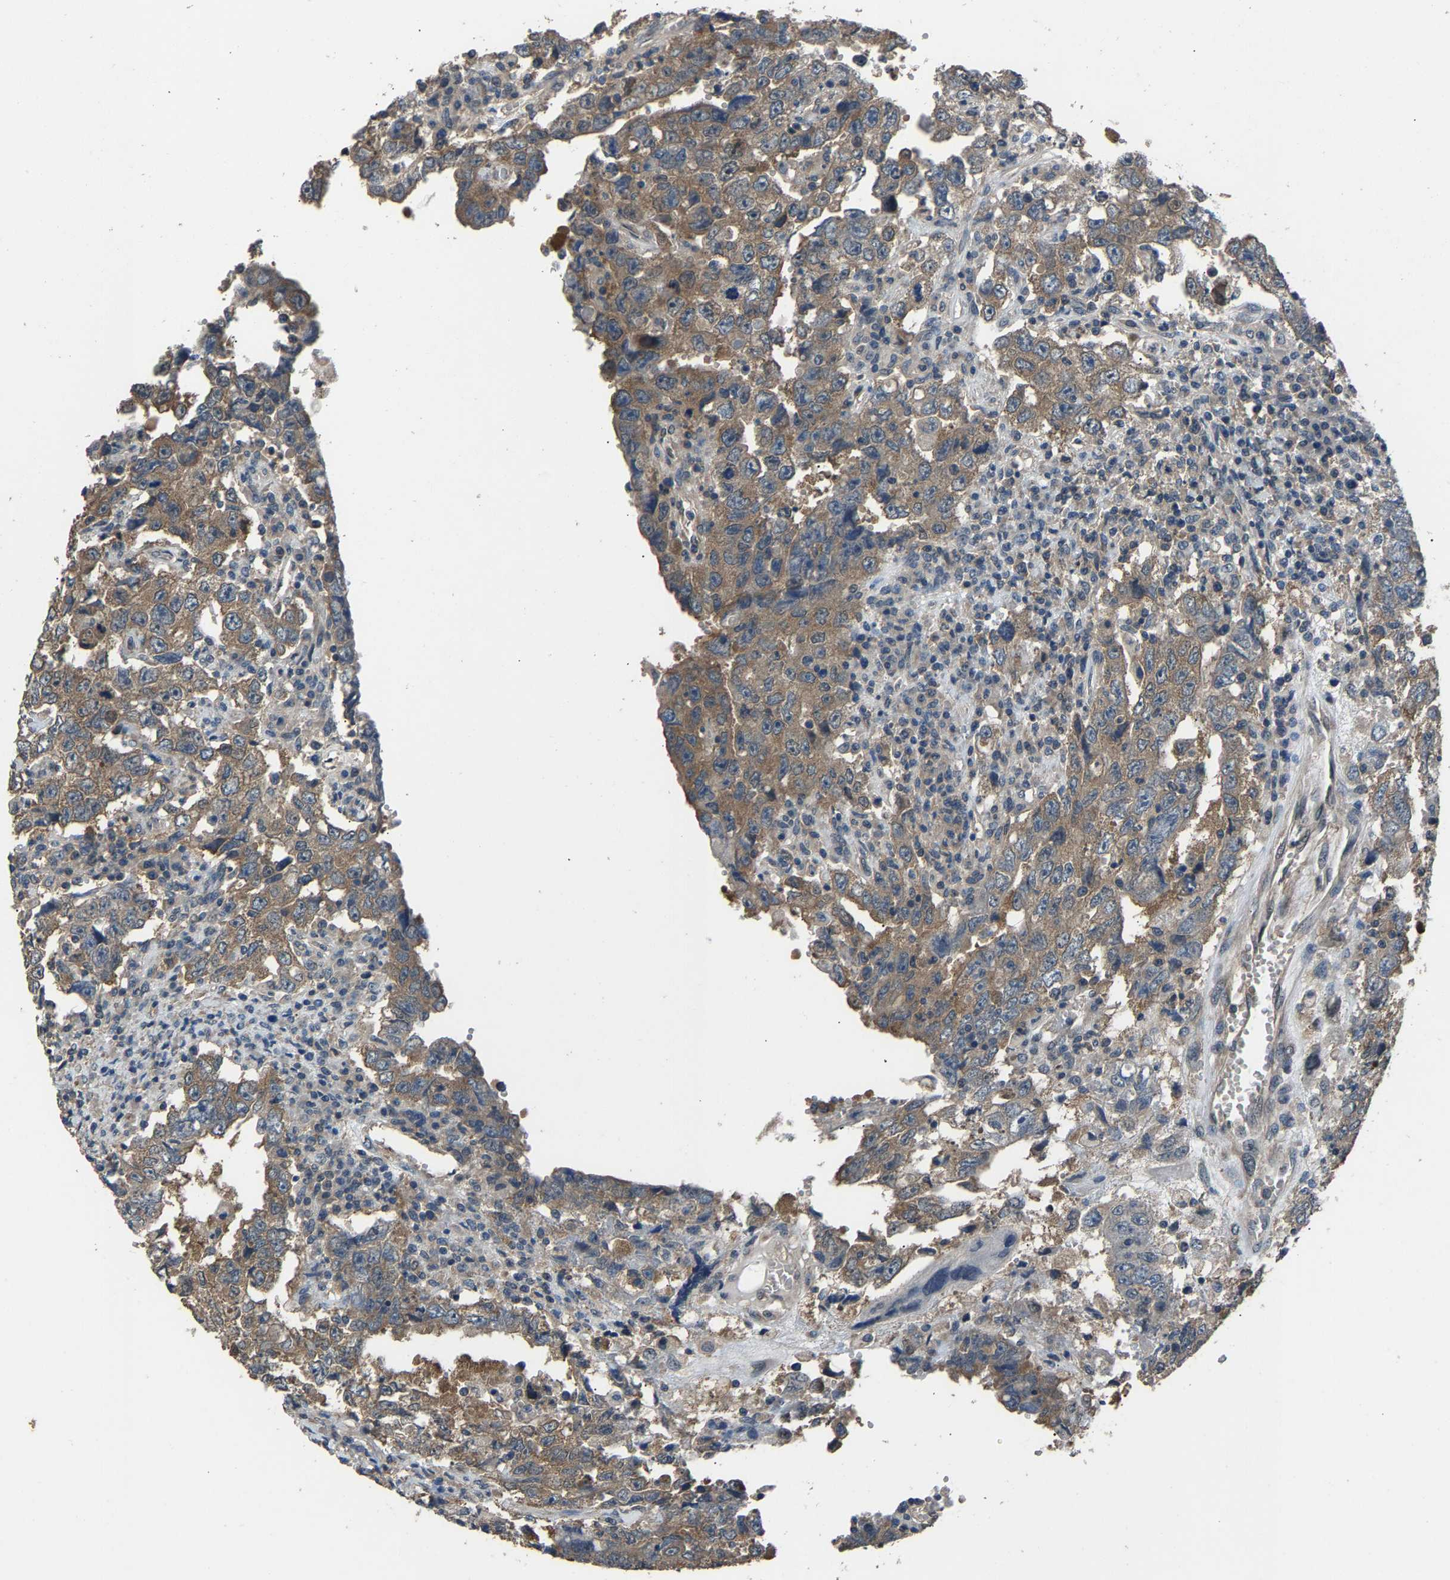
{"staining": {"intensity": "moderate", "quantity": ">75%", "location": "cytoplasmic/membranous"}, "tissue": "testis cancer", "cell_type": "Tumor cells", "image_type": "cancer", "snomed": [{"axis": "morphology", "description": "Carcinoma, Embryonal, NOS"}, {"axis": "topography", "description": "Testis"}], "caption": "Approximately >75% of tumor cells in human embryonal carcinoma (testis) exhibit moderate cytoplasmic/membranous protein expression as visualized by brown immunohistochemical staining.", "gene": "ABCC9", "patient": {"sex": "male", "age": 26}}